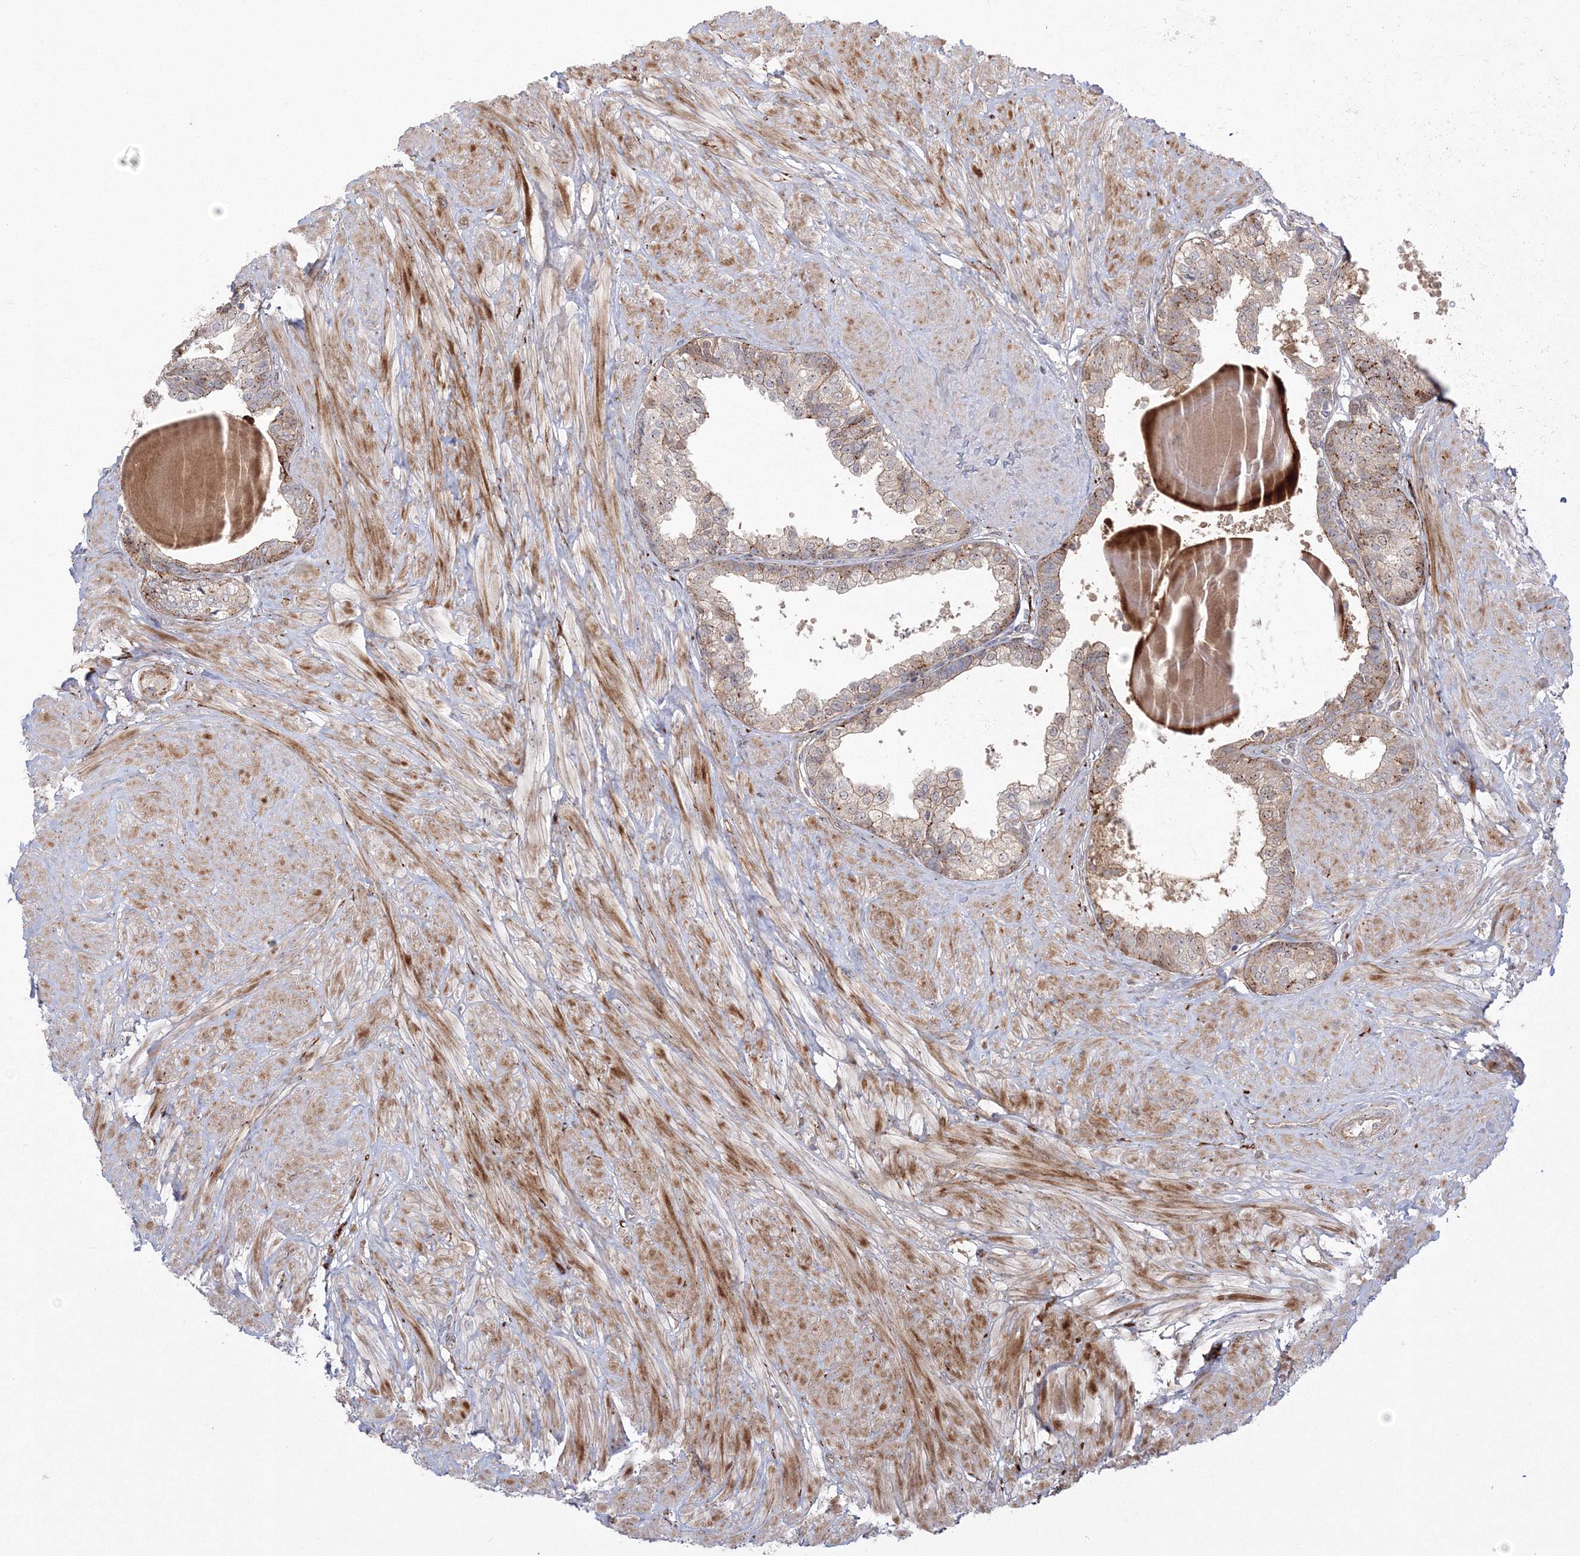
{"staining": {"intensity": "moderate", "quantity": "25%-75%", "location": "cytoplasmic/membranous,nuclear"}, "tissue": "prostate", "cell_type": "Glandular cells", "image_type": "normal", "snomed": [{"axis": "morphology", "description": "Normal tissue, NOS"}, {"axis": "topography", "description": "Prostate"}], "caption": "A medium amount of moderate cytoplasmic/membranous,nuclear positivity is appreciated in approximately 25%-75% of glandular cells in normal prostate. Nuclei are stained in blue.", "gene": "NPM3", "patient": {"sex": "male", "age": 48}}